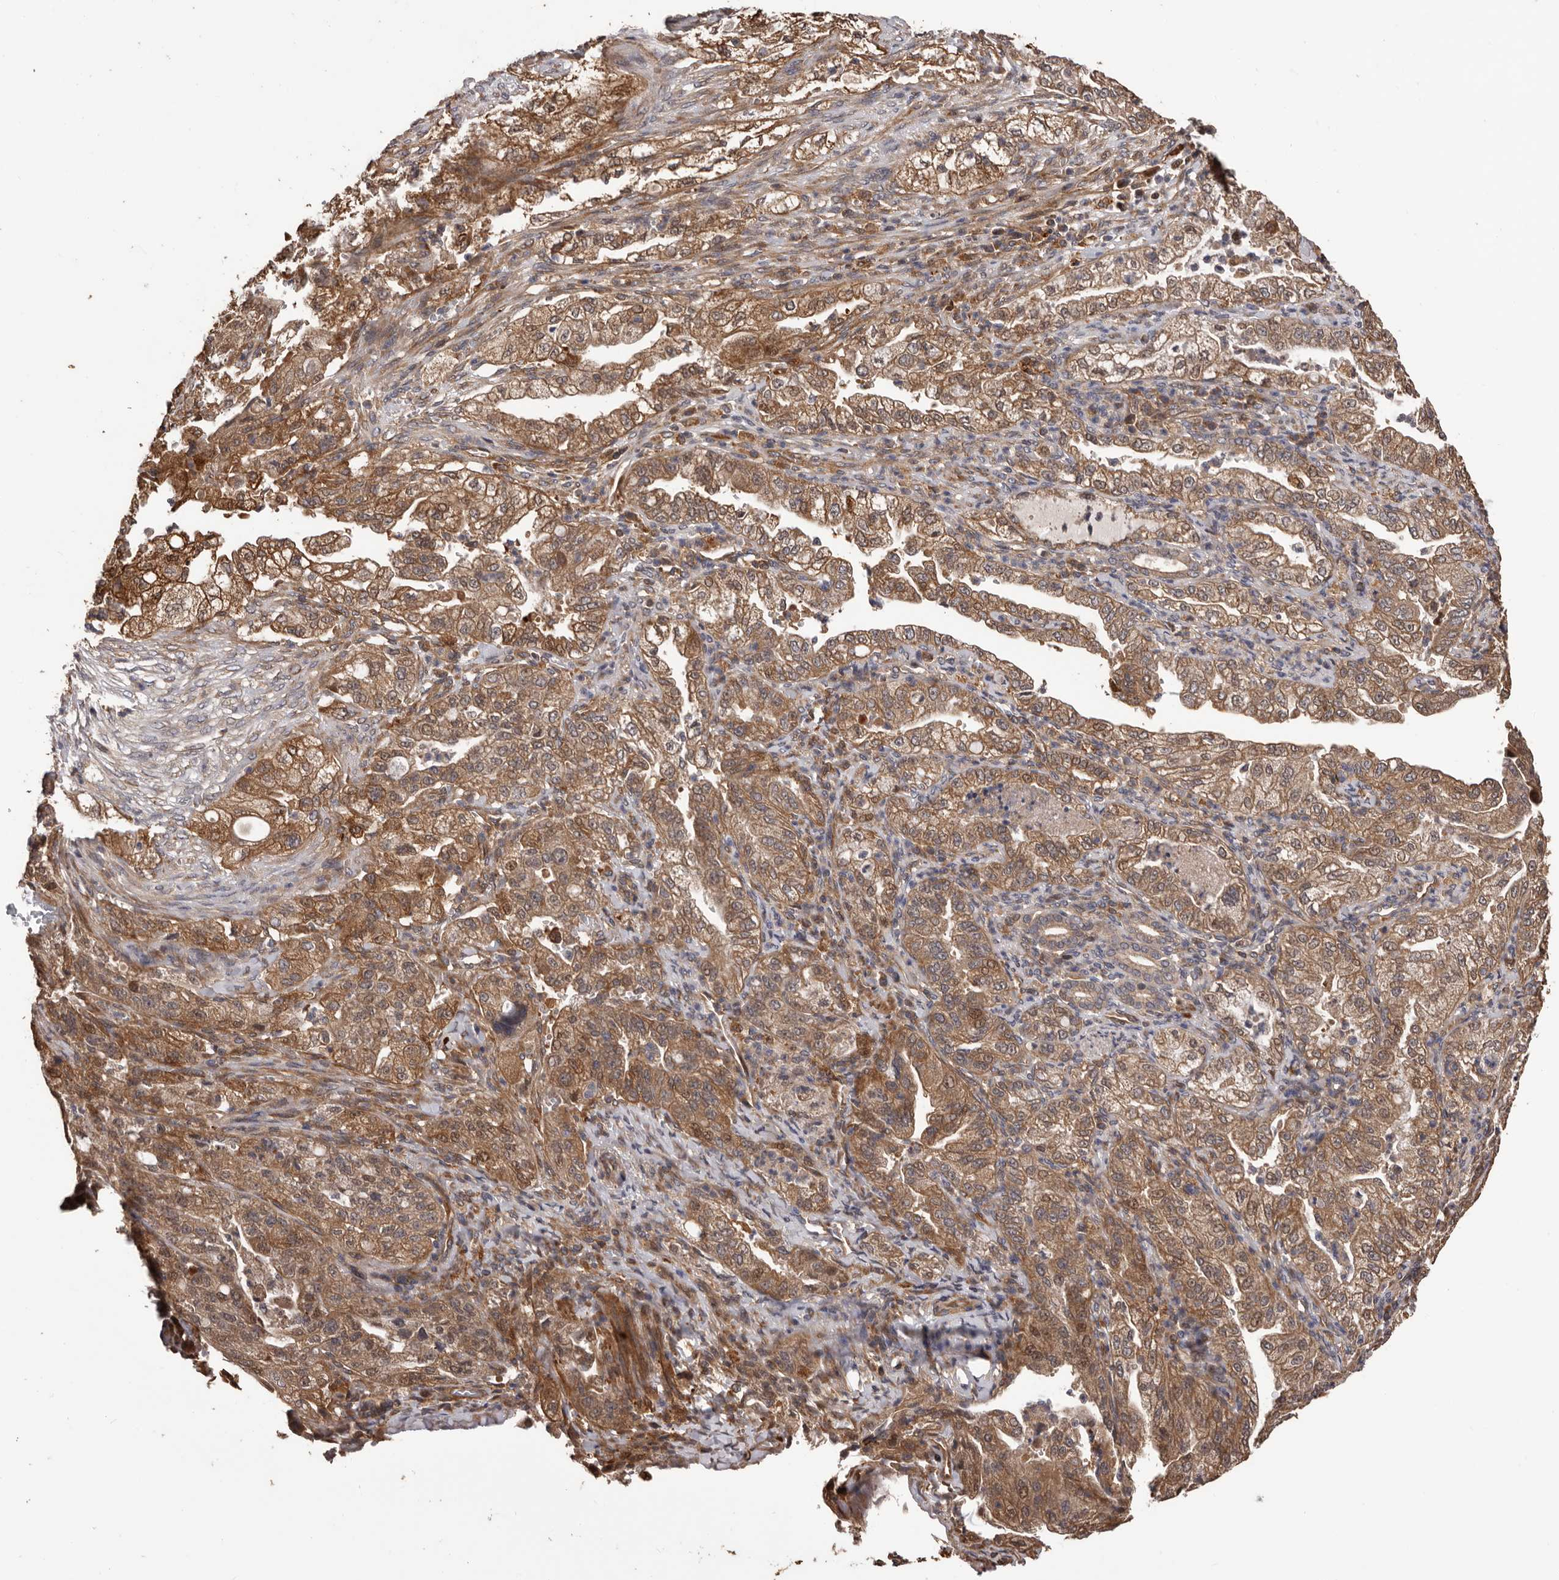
{"staining": {"intensity": "moderate", "quantity": ">75%", "location": "cytoplasmic/membranous,nuclear"}, "tissue": "pancreatic cancer", "cell_type": "Tumor cells", "image_type": "cancer", "snomed": [{"axis": "morphology", "description": "Adenocarcinoma, NOS"}, {"axis": "topography", "description": "Pancreas"}], "caption": "A medium amount of moderate cytoplasmic/membranous and nuclear expression is identified in about >75% of tumor cells in pancreatic adenocarcinoma tissue. (DAB IHC, brown staining for protein, blue staining for nuclei).", "gene": "ADAMTS2", "patient": {"sex": "female", "age": 78}}